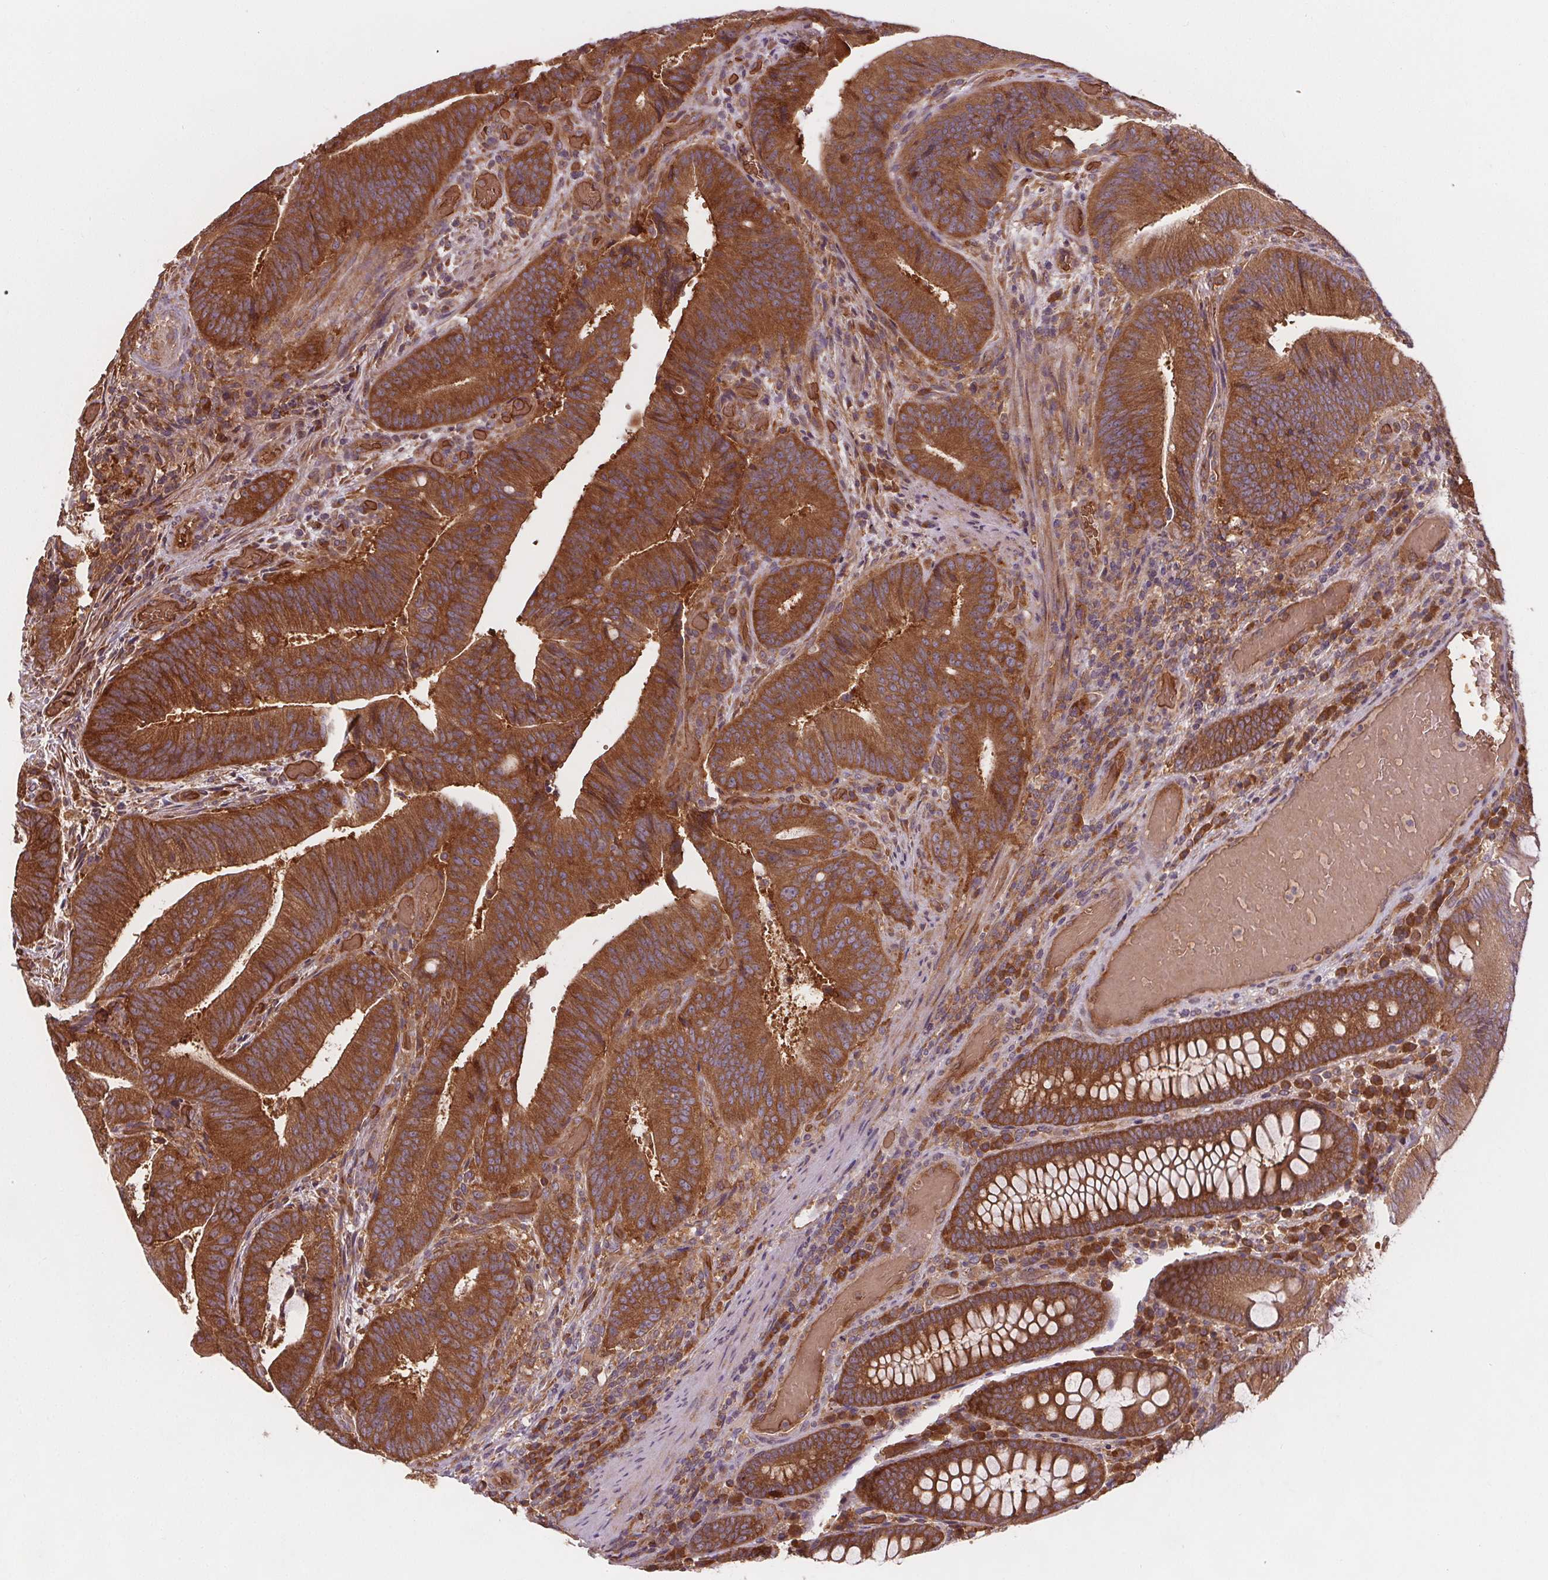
{"staining": {"intensity": "strong", "quantity": ">75%", "location": "cytoplasmic/membranous"}, "tissue": "colorectal cancer", "cell_type": "Tumor cells", "image_type": "cancer", "snomed": [{"axis": "morphology", "description": "Adenocarcinoma, NOS"}, {"axis": "topography", "description": "Colon"}], "caption": "Strong cytoplasmic/membranous positivity is identified in about >75% of tumor cells in colorectal adenocarcinoma.", "gene": "EIF3D", "patient": {"sex": "female", "age": 43}}